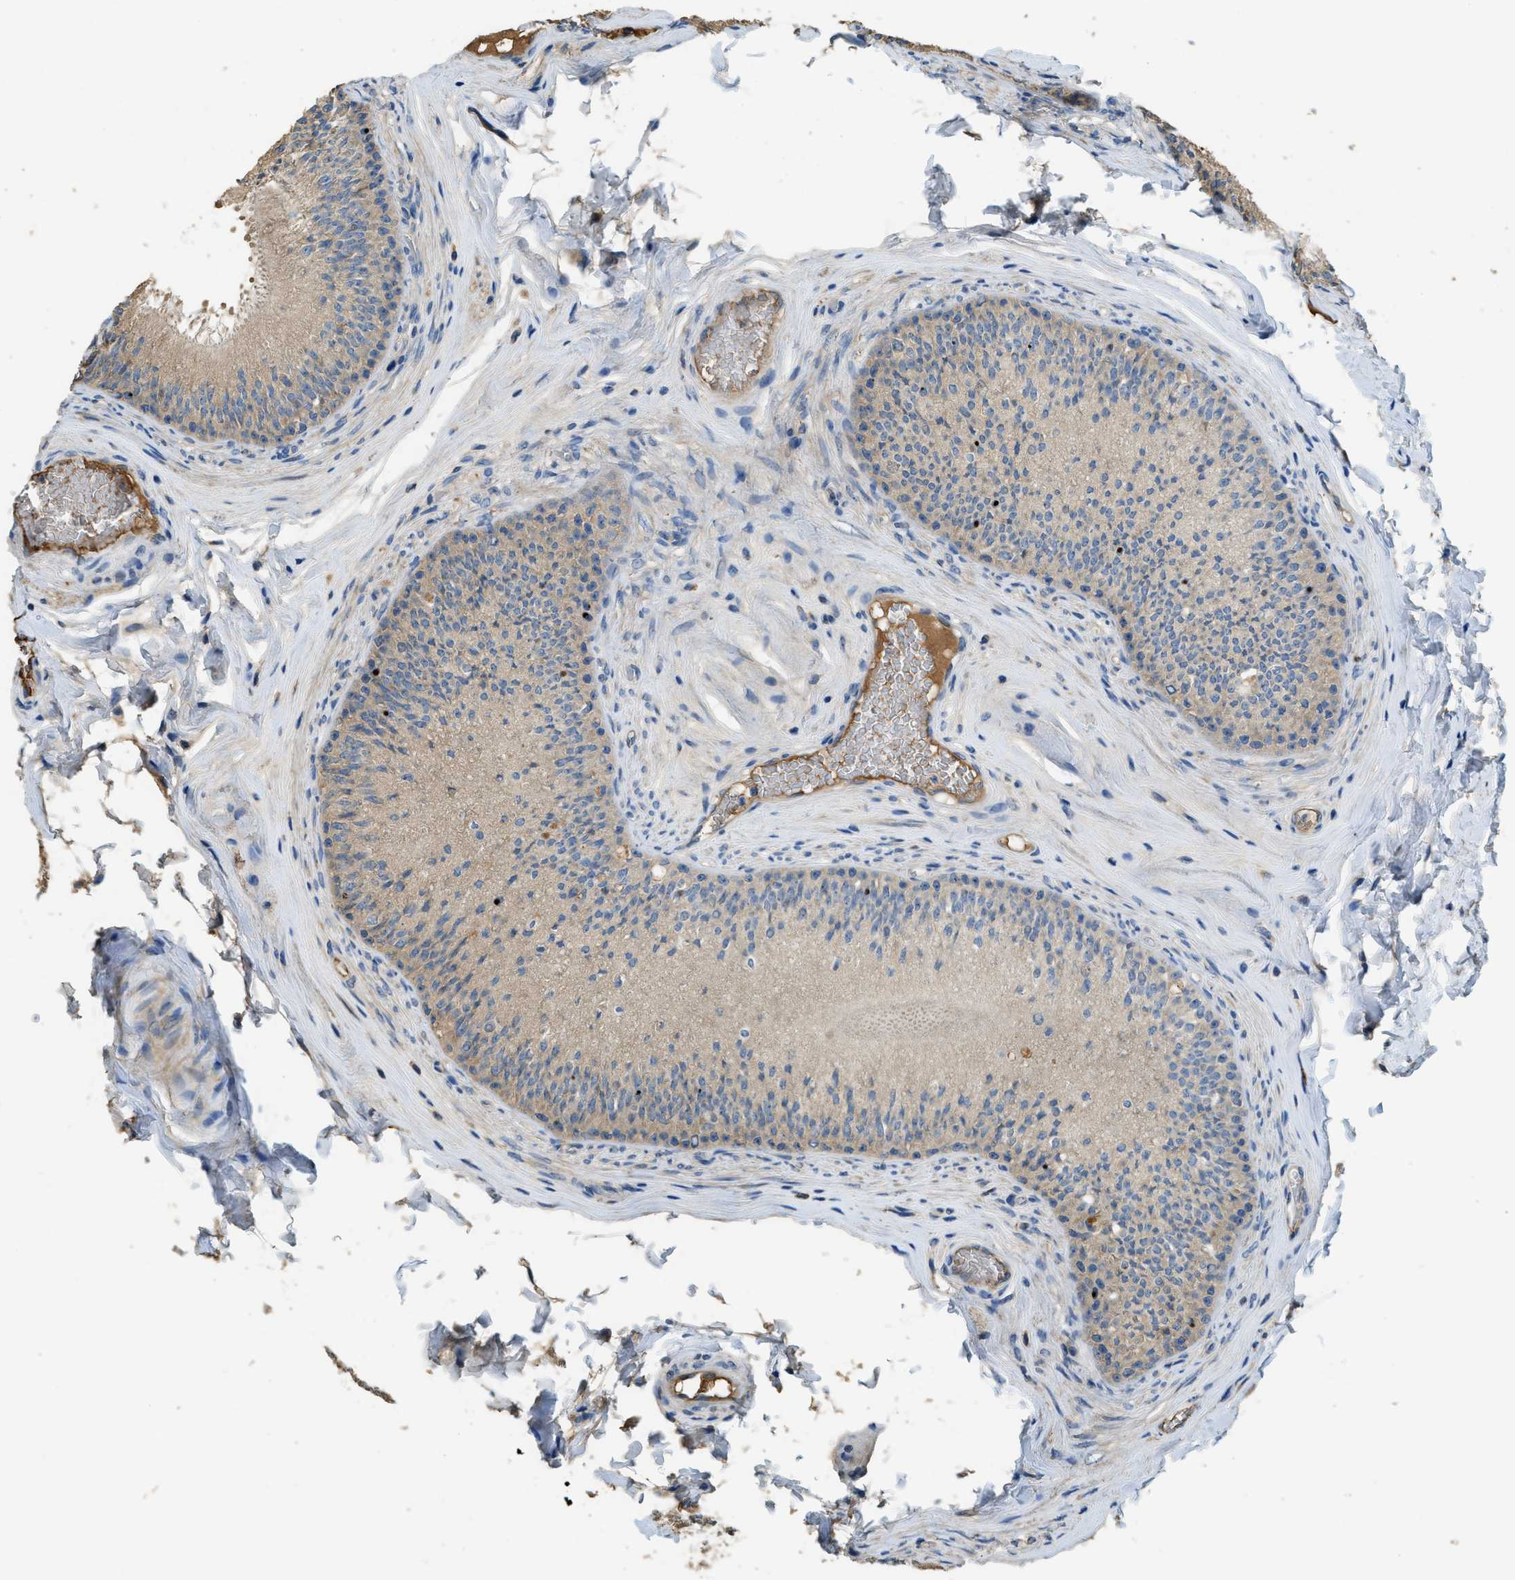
{"staining": {"intensity": "moderate", "quantity": "<25%", "location": "cytoplasmic/membranous"}, "tissue": "epididymis", "cell_type": "Glandular cells", "image_type": "normal", "snomed": [{"axis": "morphology", "description": "Normal tissue, NOS"}, {"axis": "topography", "description": "Testis"}, {"axis": "topography", "description": "Epididymis"}], "caption": "A histopathology image showing moderate cytoplasmic/membranous positivity in about <25% of glandular cells in normal epididymis, as visualized by brown immunohistochemical staining.", "gene": "RIPK2", "patient": {"sex": "male", "age": 36}}